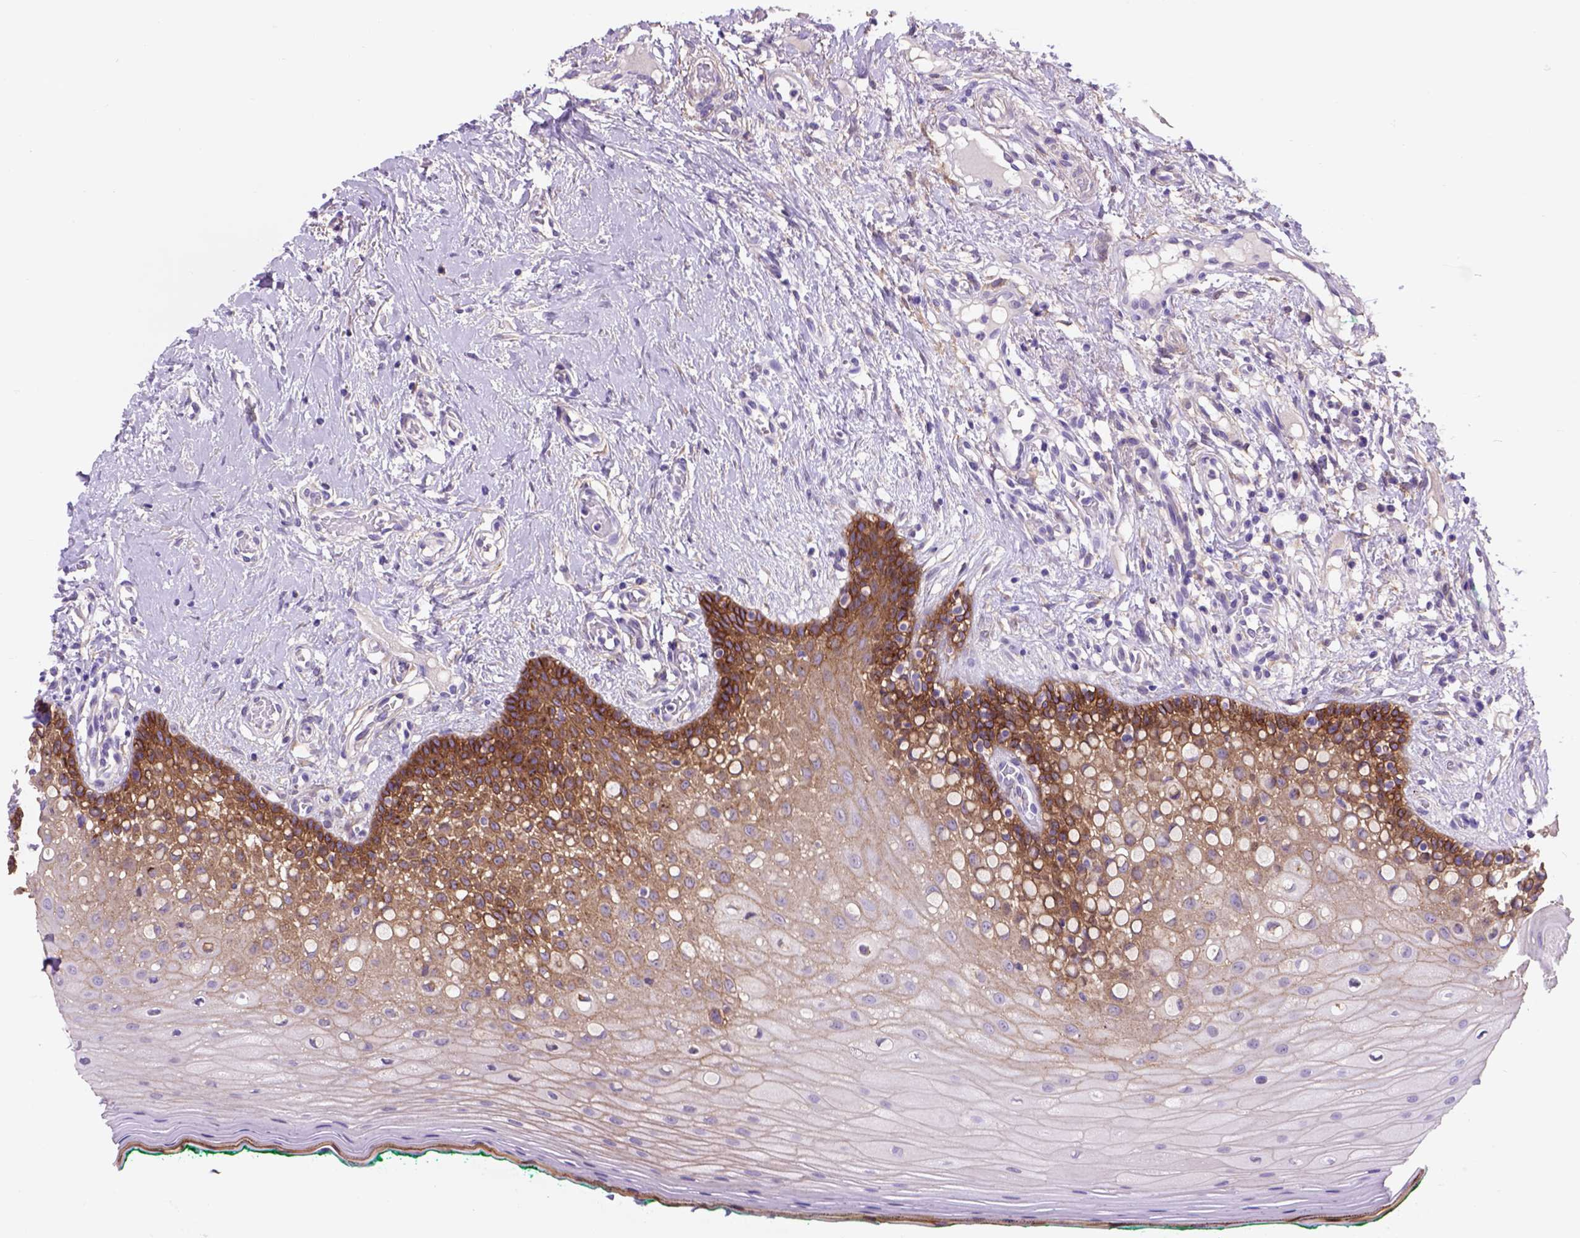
{"staining": {"intensity": "moderate", "quantity": "25%-75%", "location": "cytoplasmic/membranous"}, "tissue": "oral mucosa", "cell_type": "Squamous epithelial cells", "image_type": "normal", "snomed": [{"axis": "morphology", "description": "Normal tissue, NOS"}, {"axis": "topography", "description": "Oral tissue"}], "caption": "Protein staining reveals moderate cytoplasmic/membranous expression in approximately 25%-75% of squamous epithelial cells in benign oral mucosa.", "gene": "EGFR", "patient": {"sex": "female", "age": 83}}